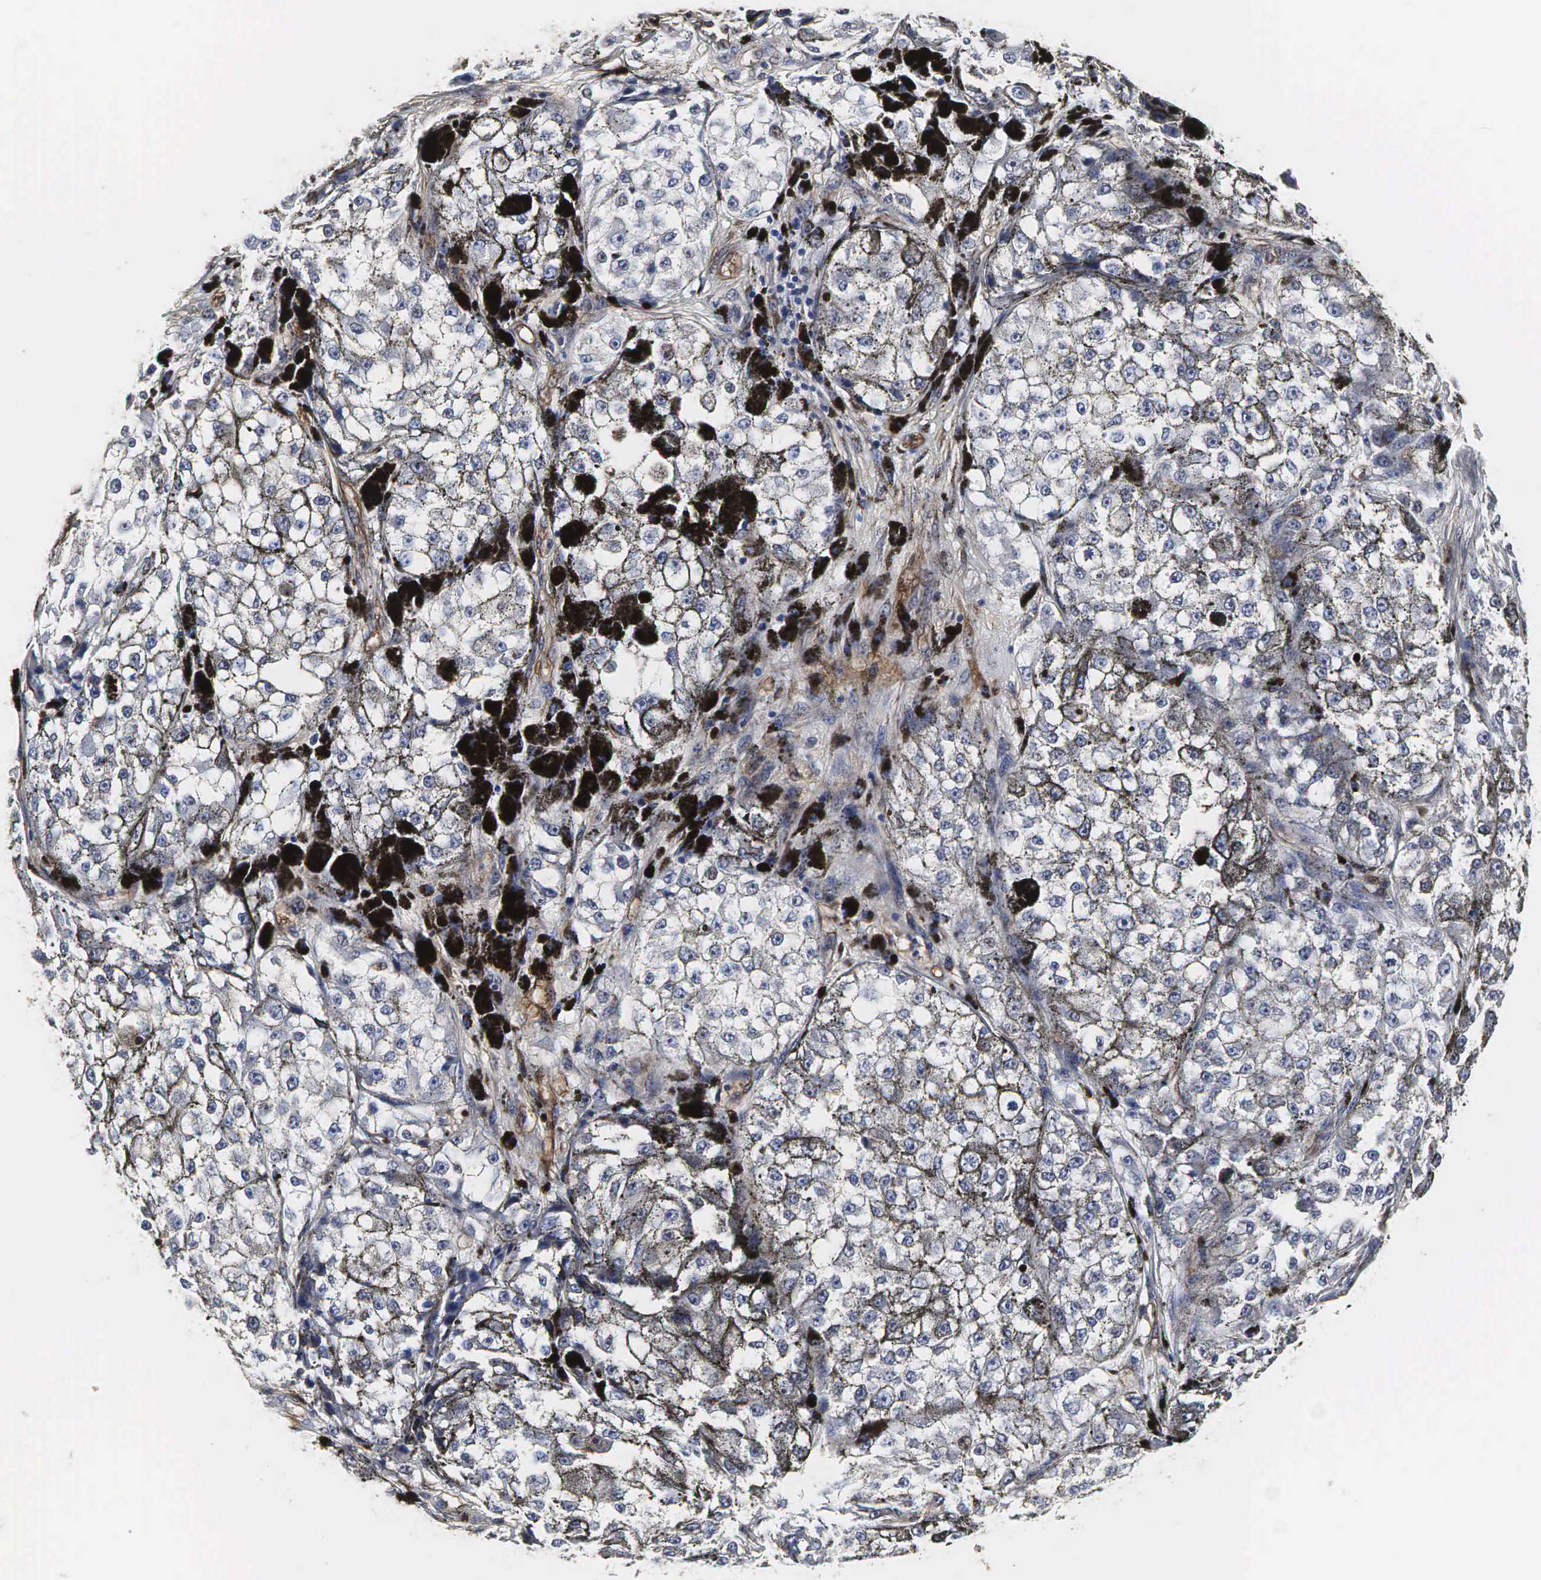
{"staining": {"intensity": "moderate", "quantity": "25%-75%", "location": "cytoplasmic/membranous"}, "tissue": "melanoma", "cell_type": "Tumor cells", "image_type": "cancer", "snomed": [{"axis": "morphology", "description": "Malignant melanoma, NOS"}, {"axis": "topography", "description": "Skin"}], "caption": "Immunohistochemistry (IHC) photomicrograph of human melanoma stained for a protein (brown), which reveals medium levels of moderate cytoplasmic/membranous staining in about 25%-75% of tumor cells.", "gene": "SPIN1", "patient": {"sex": "male", "age": 67}}